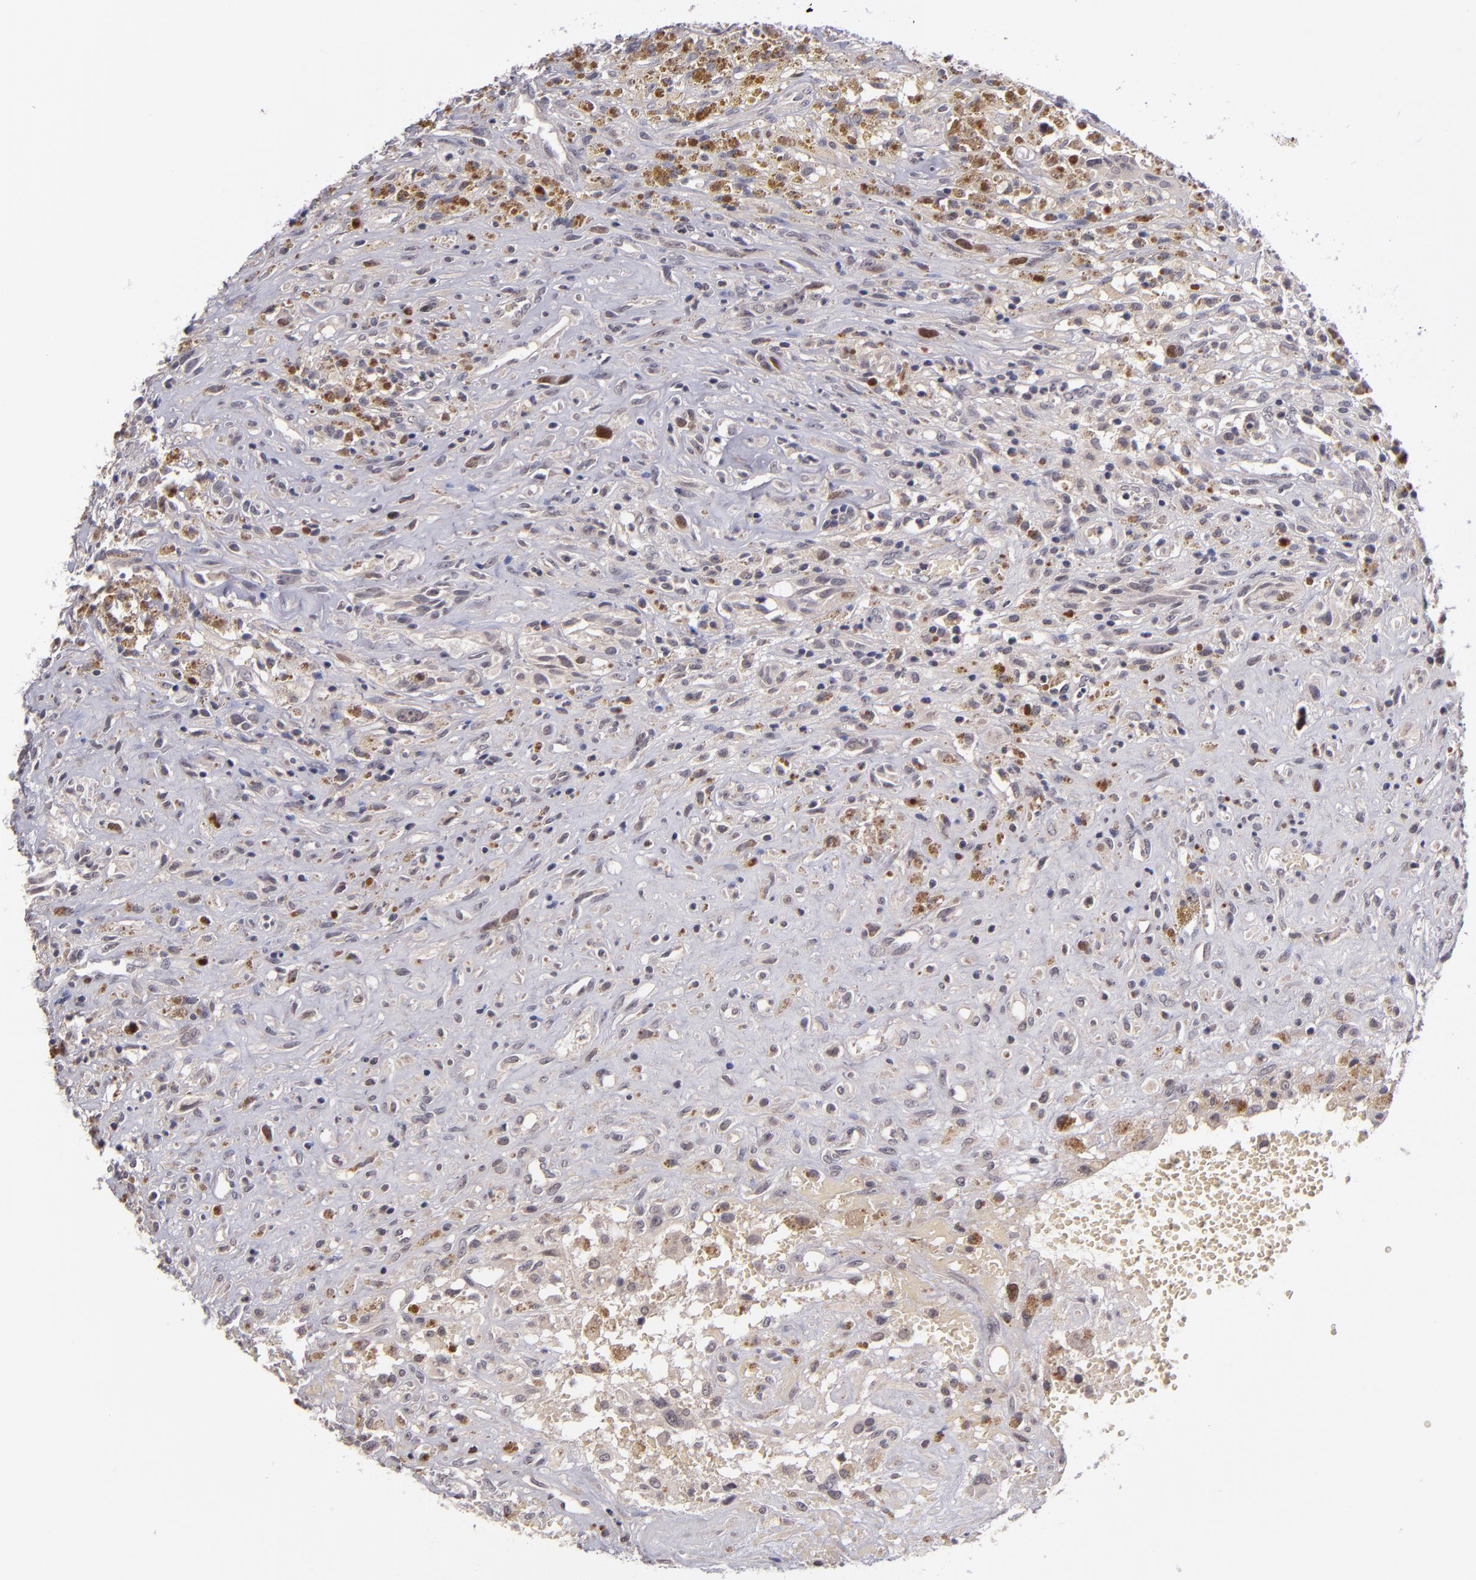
{"staining": {"intensity": "strong", "quantity": "<25%", "location": "nuclear"}, "tissue": "glioma", "cell_type": "Tumor cells", "image_type": "cancer", "snomed": [{"axis": "morphology", "description": "Glioma, malignant, High grade"}, {"axis": "topography", "description": "Brain"}], "caption": "Strong nuclear positivity is identified in about <25% of tumor cells in malignant glioma (high-grade).", "gene": "CDC7", "patient": {"sex": "male", "age": 66}}